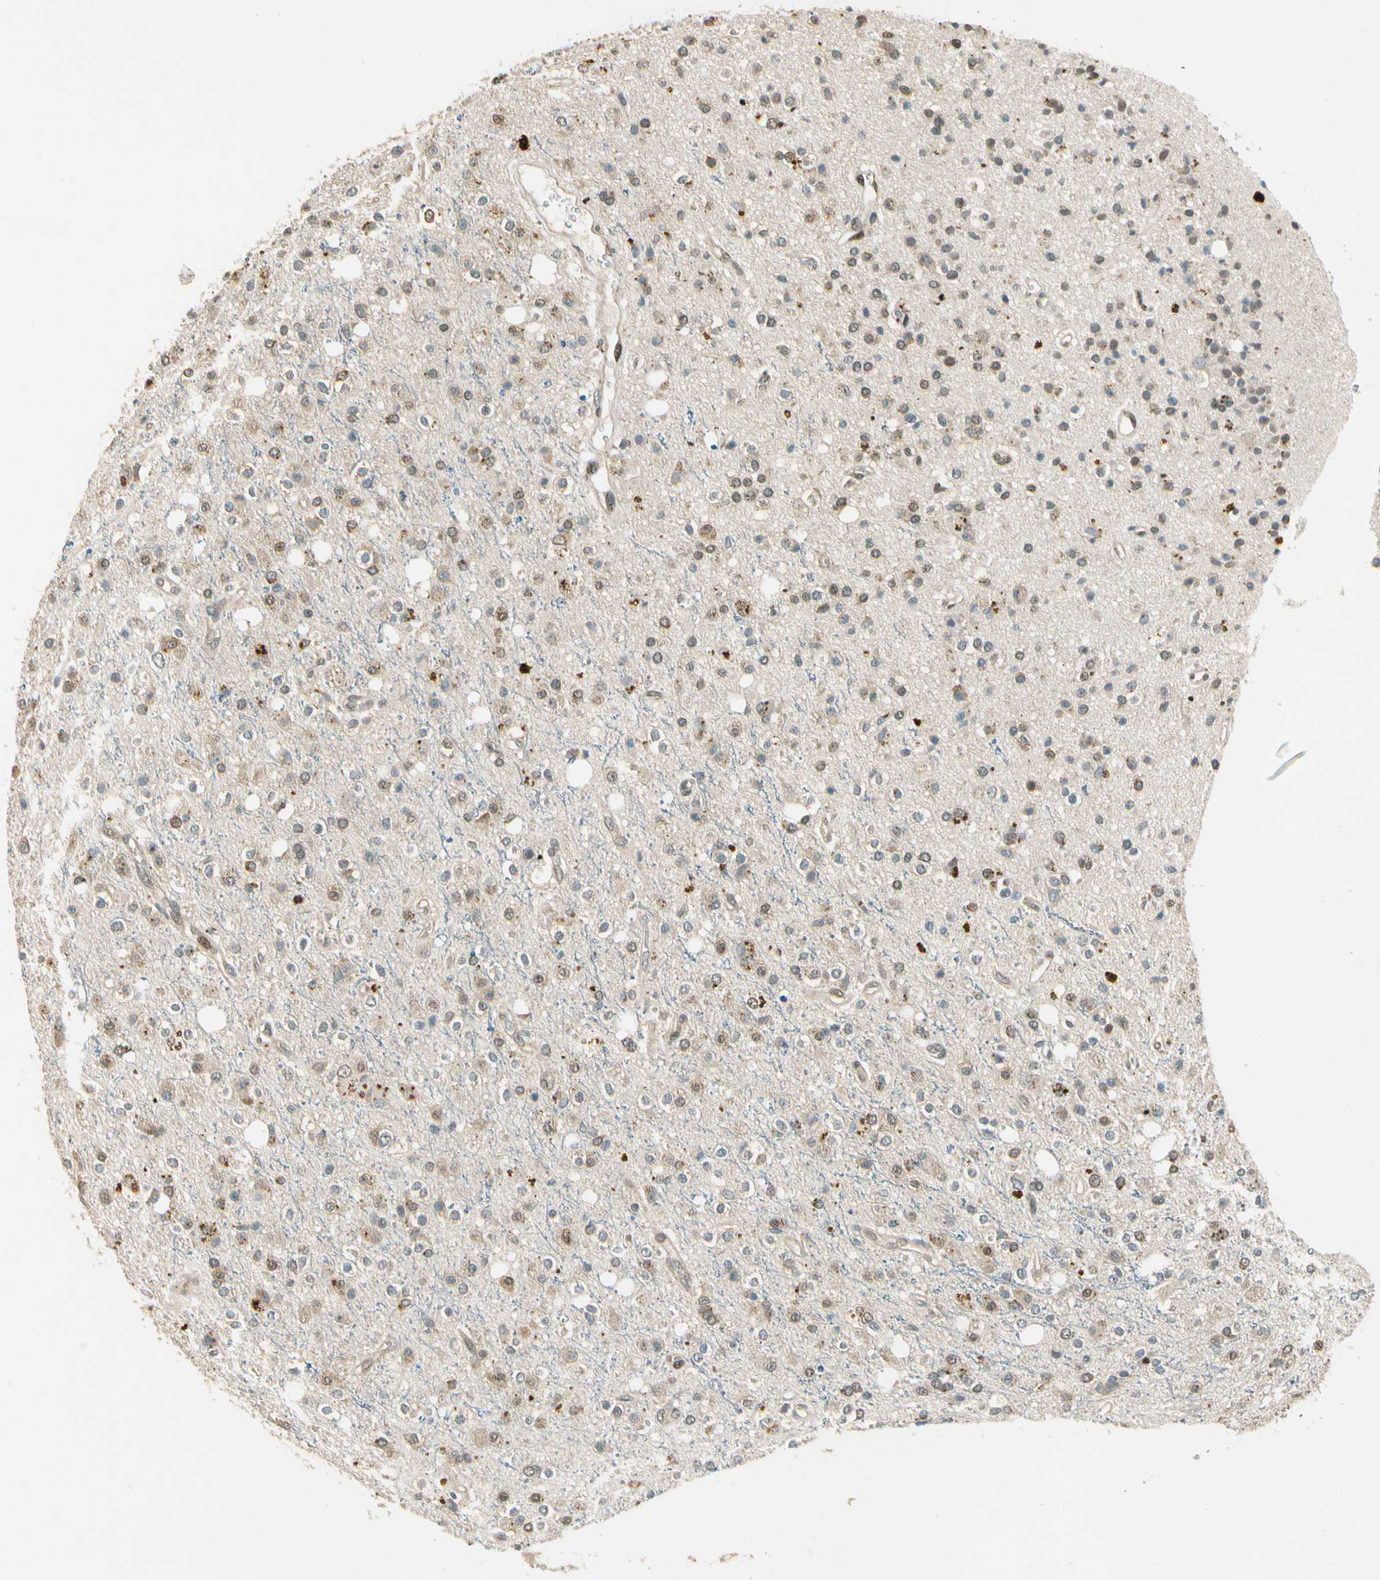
{"staining": {"intensity": "weak", "quantity": ">75%", "location": "cytoplasmic/membranous,nuclear"}, "tissue": "glioma", "cell_type": "Tumor cells", "image_type": "cancer", "snomed": [{"axis": "morphology", "description": "Glioma, malignant, High grade"}, {"axis": "topography", "description": "Brain"}], "caption": "Immunohistochemical staining of human malignant high-grade glioma displays weak cytoplasmic/membranous and nuclear protein staining in approximately >75% of tumor cells. (IHC, brightfield microscopy, high magnification).", "gene": "EIF1AX", "patient": {"sex": "male", "age": 47}}